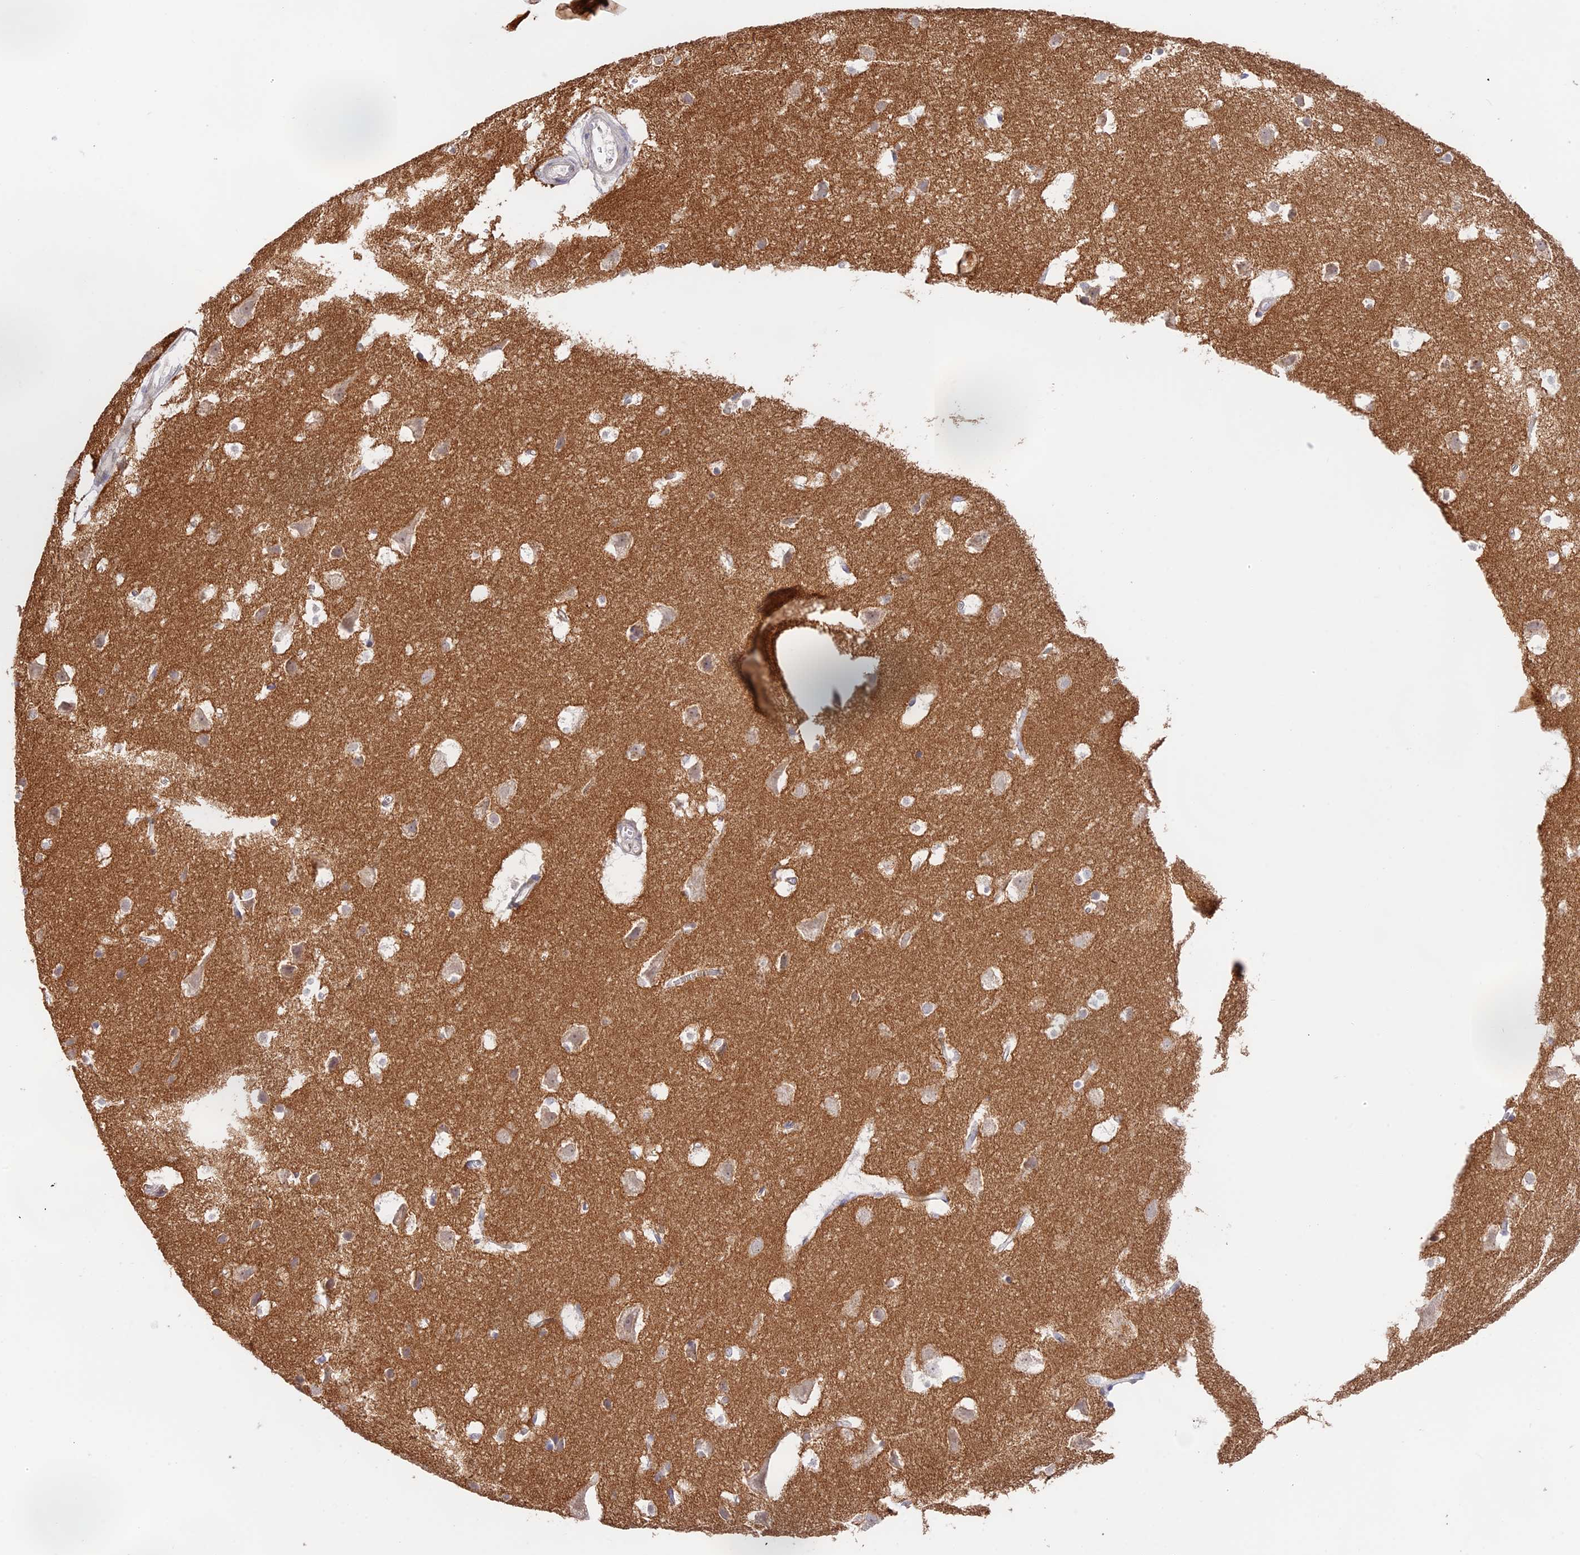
{"staining": {"intensity": "negative", "quantity": "none", "location": "none"}, "tissue": "cerebral cortex", "cell_type": "Endothelial cells", "image_type": "normal", "snomed": [{"axis": "morphology", "description": "Normal tissue, NOS"}, {"axis": "topography", "description": "Cerebral cortex"}], "caption": "Immunohistochemistry photomicrograph of benign cerebral cortex: cerebral cortex stained with DAB exhibits no significant protein staining in endothelial cells. (DAB (3,3'-diaminobenzidine) IHC, high magnification).", "gene": "CAMSAP3", "patient": {"sex": "male", "age": 54}}